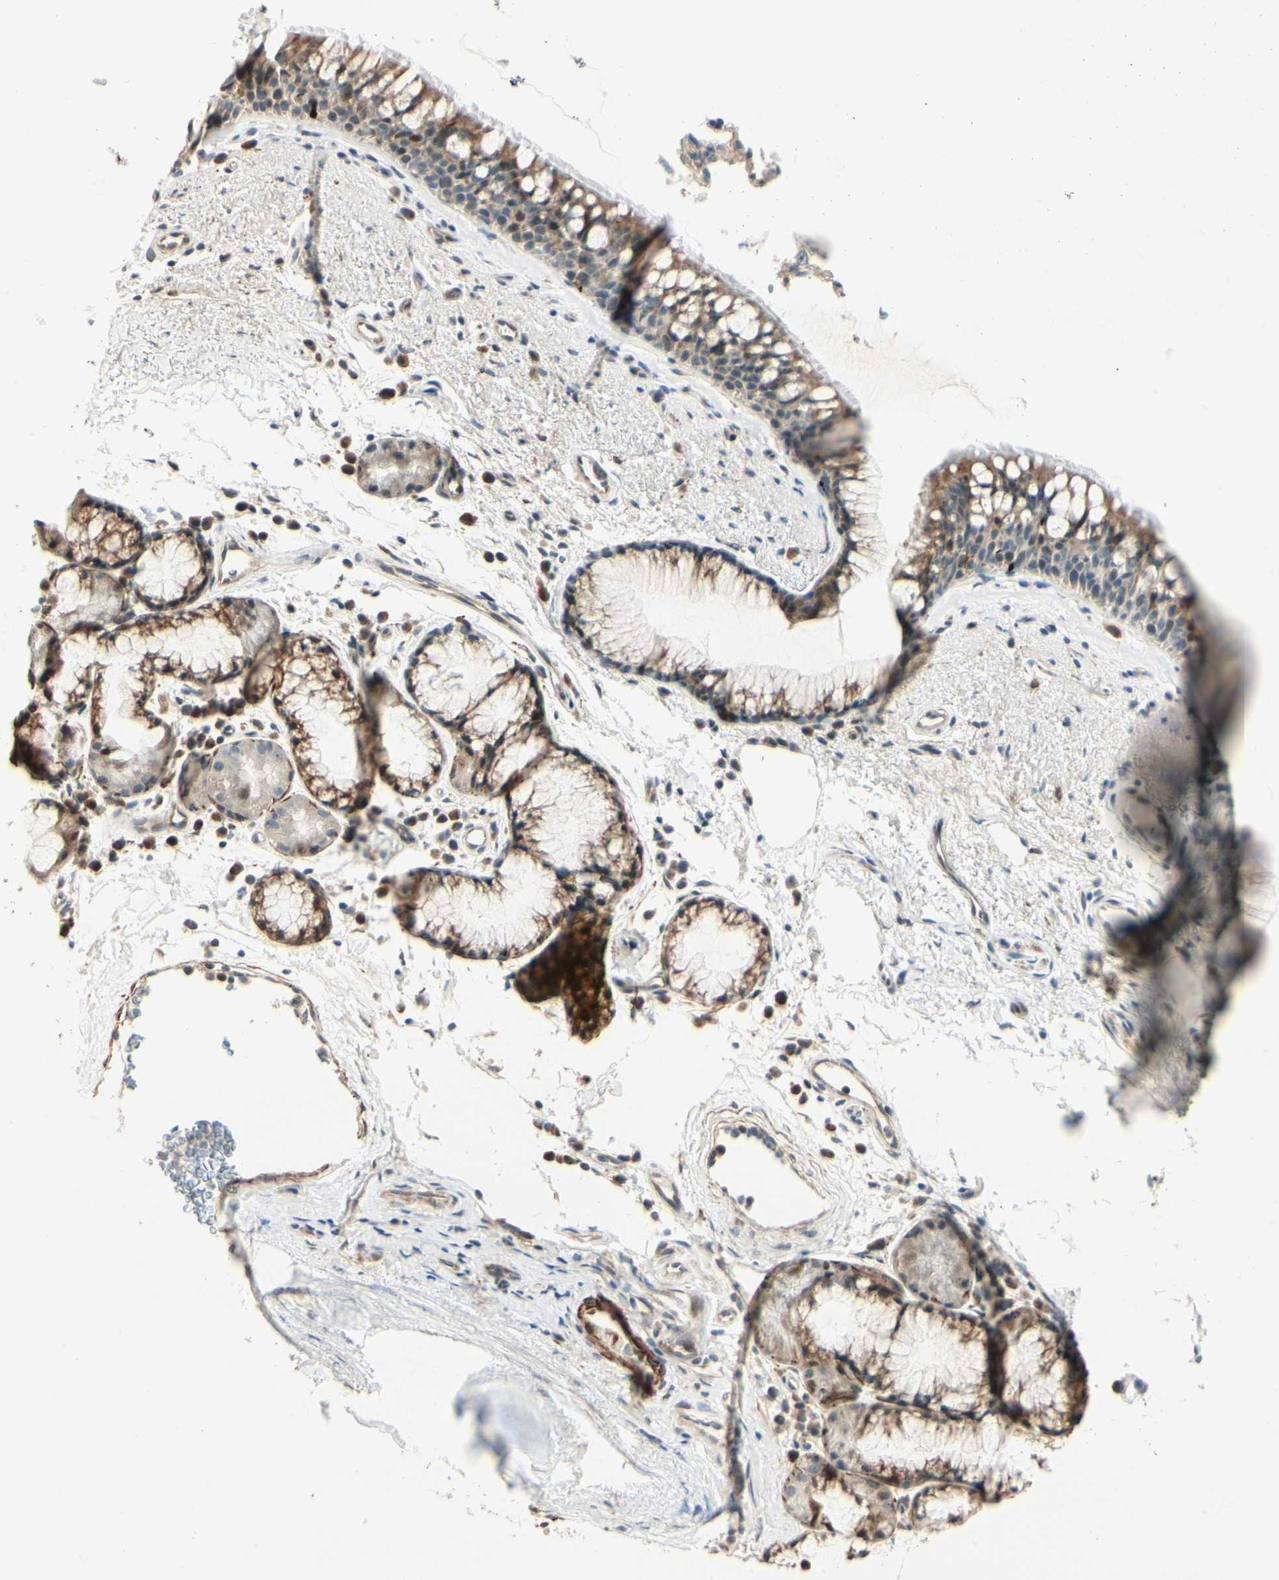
{"staining": {"intensity": "moderate", "quantity": ">75%", "location": "cytoplasmic/membranous"}, "tissue": "bronchus", "cell_type": "Respiratory epithelial cells", "image_type": "normal", "snomed": [{"axis": "morphology", "description": "Normal tissue, NOS"}, {"axis": "topography", "description": "Bronchus"}], "caption": "Immunohistochemistry of normal bronchus displays medium levels of moderate cytoplasmic/membranous staining in approximately >75% of respiratory epithelial cells.", "gene": "P4HA3", "patient": {"sex": "female", "age": 54}}